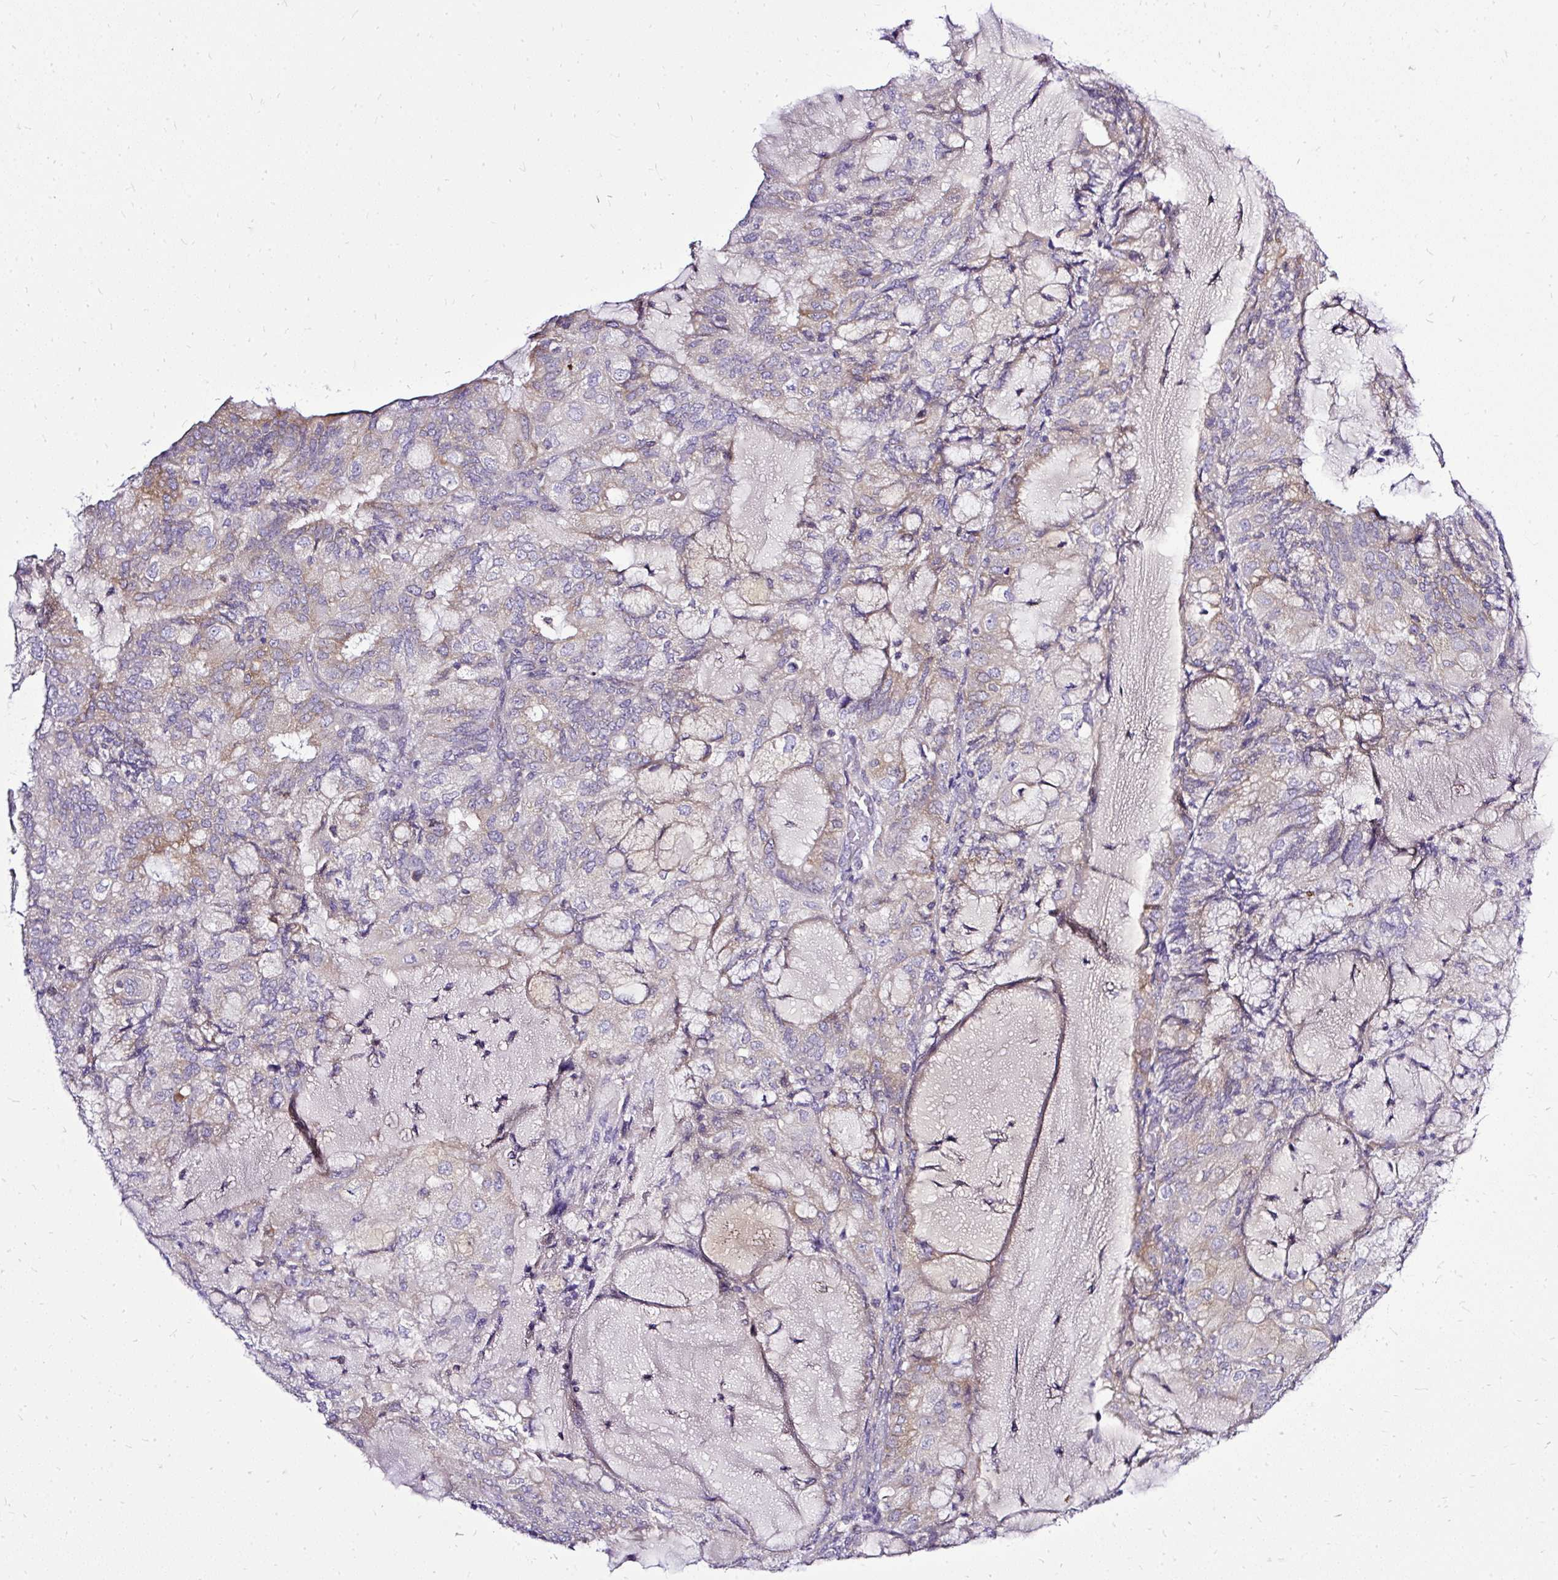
{"staining": {"intensity": "moderate", "quantity": "<25%", "location": "cytoplasmic/membranous"}, "tissue": "endometrial cancer", "cell_type": "Tumor cells", "image_type": "cancer", "snomed": [{"axis": "morphology", "description": "Adenocarcinoma, NOS"}, {"axis": "topography", "description": "Endometrium"}], "caption": "Endometrial cancer (adenocarcinoma) was stained to show a protein in brown. There is low levels of moderate cytoplasmic/membranous positivity in approximately <25% of tumor cells.", "gene": "AMFR", "patient": {"sex": "female", "age": 81}}